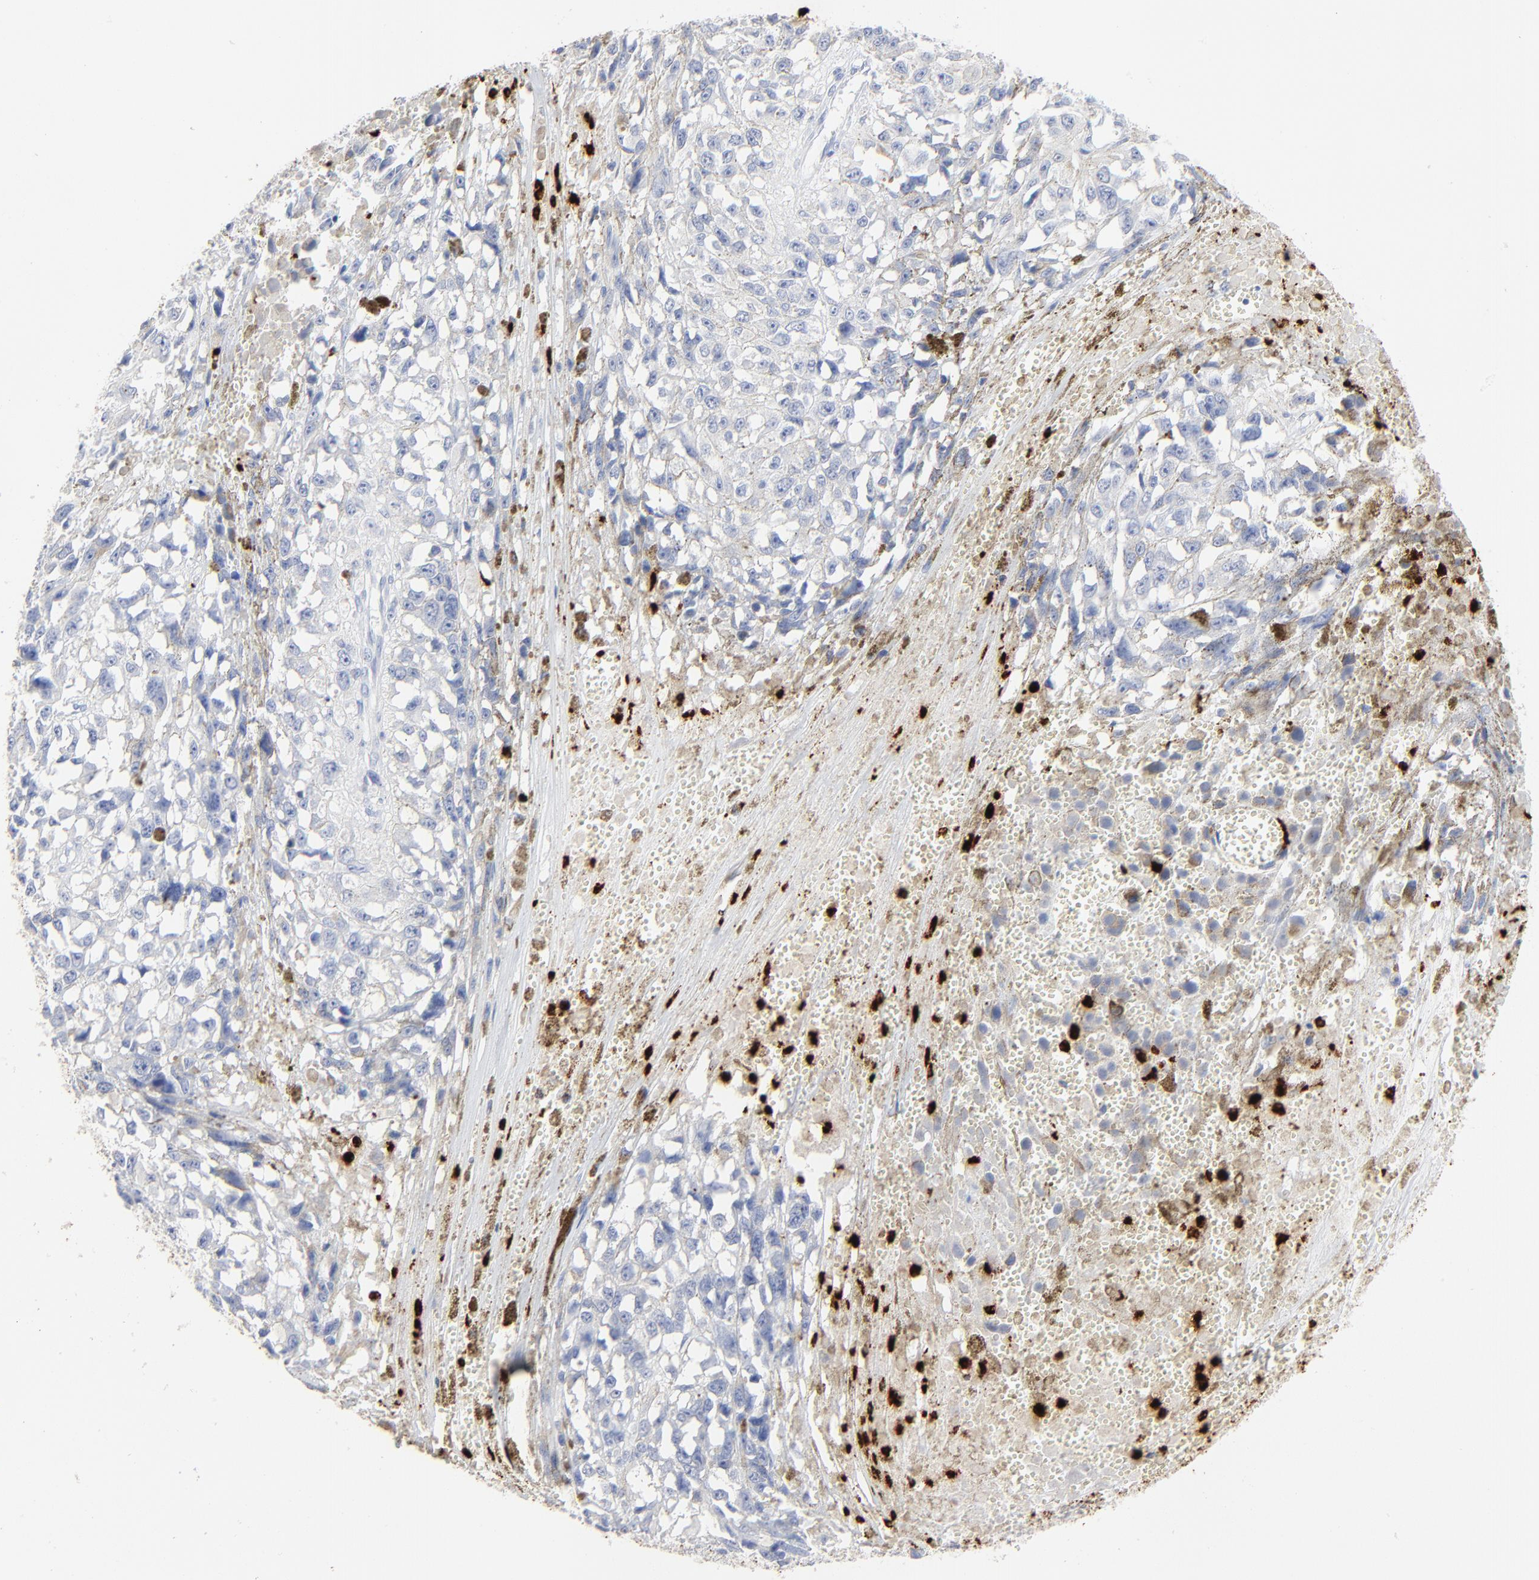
{"staining": {"intensity": "negative", "quantity": "none", "location": "none"}, "tissue": "melanoma", "cell_type": "Tumor cells", "image_type": "cancer", "snomed": [{"axis": "morphology", "description": "Malignant melanoma, Metastatic site"}, {"axis": "topography", "description": "Lymph node"}], "caption": "This is an immunohistochemistry (IHC) image of human melanoma. There is no staining in tumor cells.", "gene": "LCN2", "patient": {"sex": "male", "age": 59}}